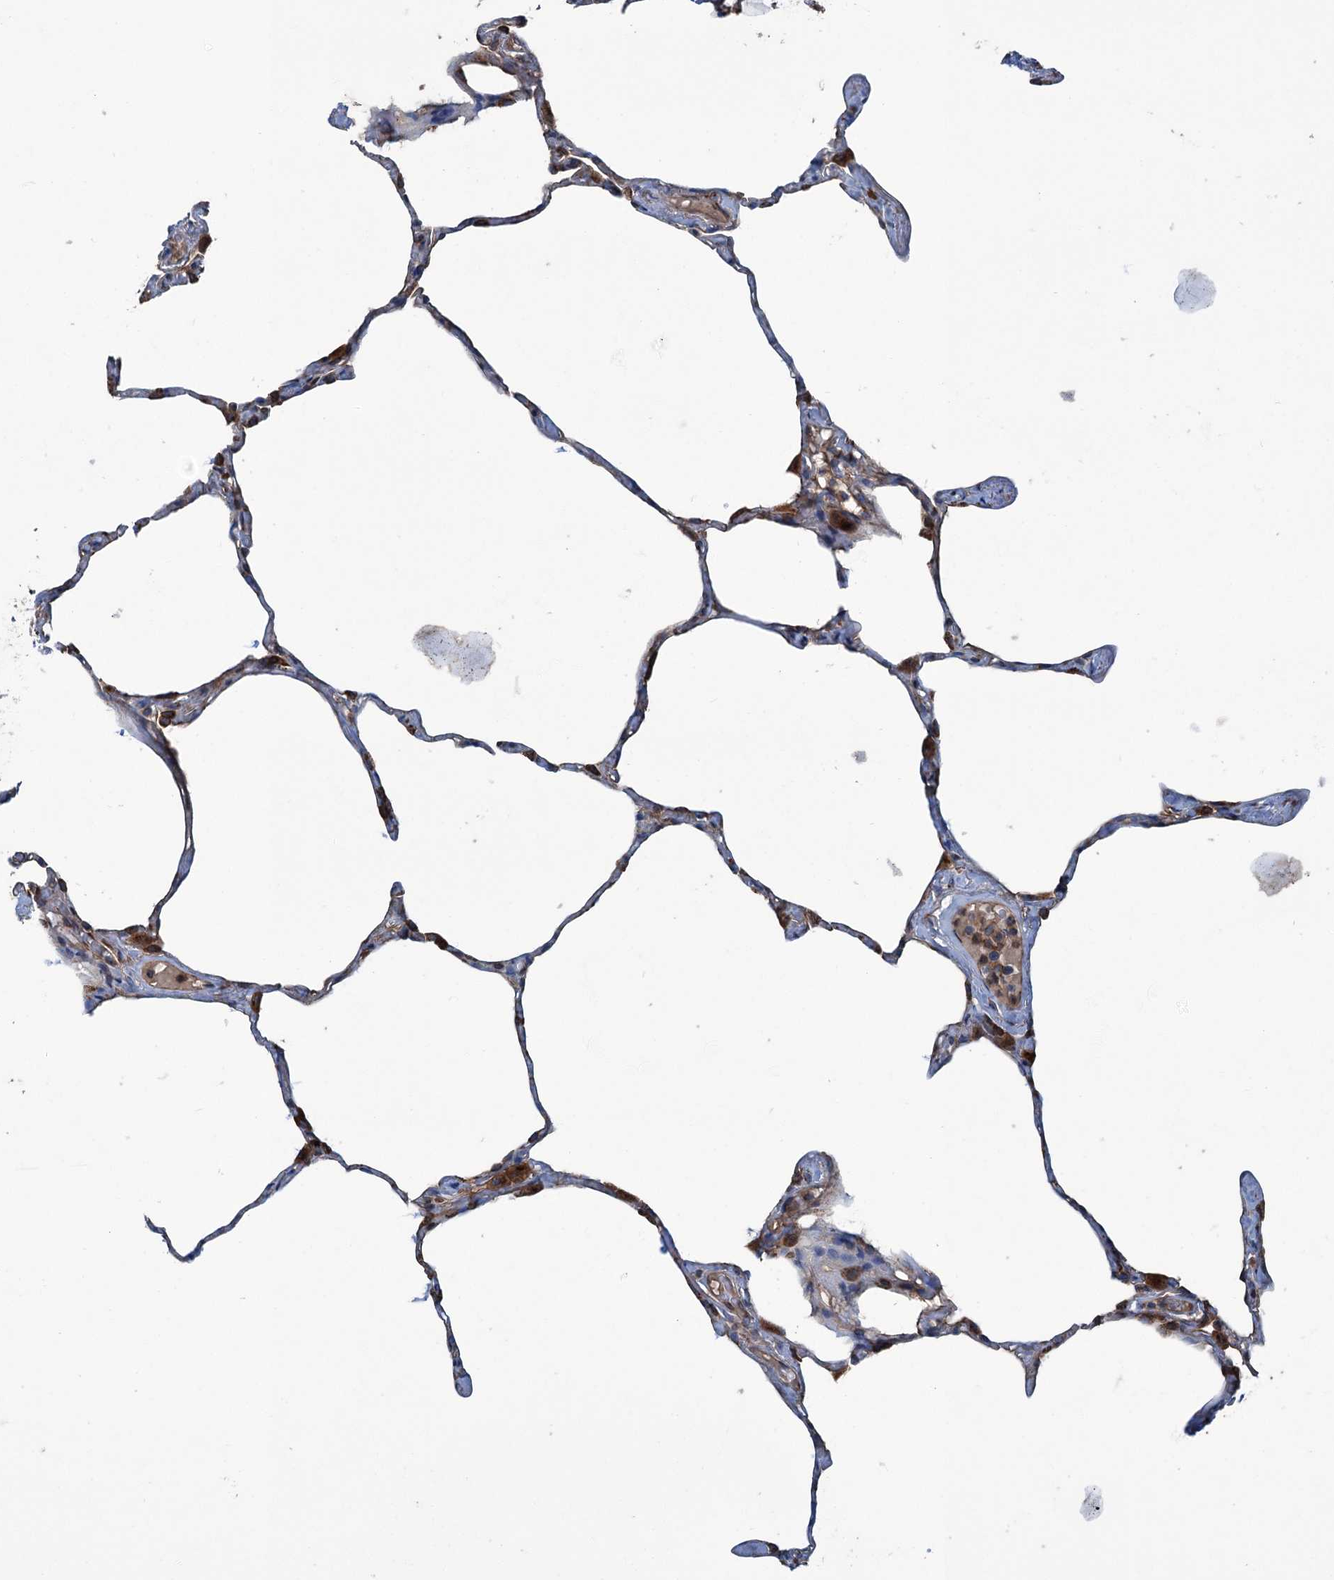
{"staining": {"intensity": "moderate", "quantity": "25%-75%", "location": "cytoplasmic/membranous"}, "tissue": "lung", "cell_type": "Alveolar cells", "image_type": "normal", "snomed": [{"axis": "morphology", "description": "Normal tissue, NOS"}, {"axis": "topography", "description": "Lung"}], "caption": "Protein expression analysis of benign lung demonstrates moderate cytoplasmic/membranous expression in approximately 25%-75% of alveolar cells. (Stains: DAB in brown, nuclei in blue, Microscopy: brightfield microscopy at high magnification).", "gene": "CALCOCO1", "patient": {"sex": "male", "age": 65}}